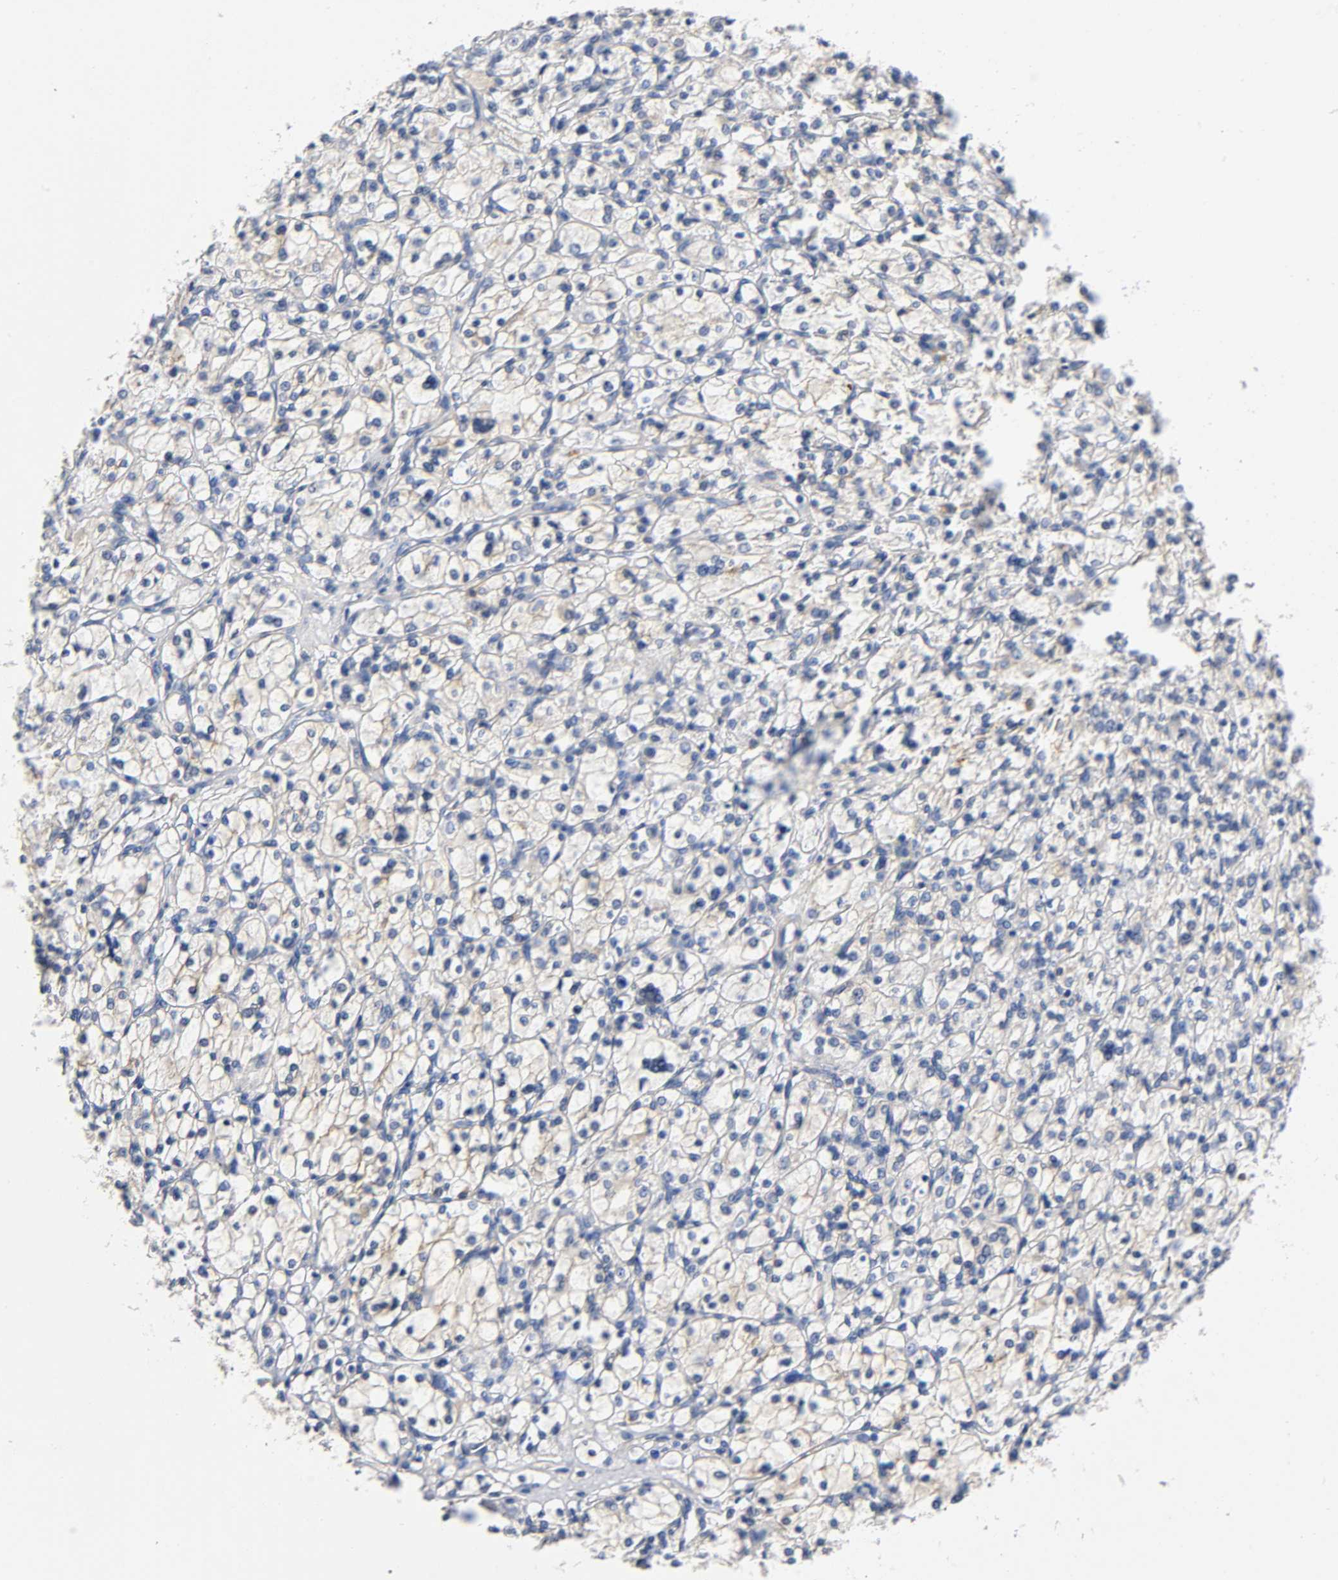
{"staining": {"intensity": "weak", "quantity": "<25%", "location": "cytoplasmic/membranous"}, "tissue": "renal cancer", "cell_type": "Tumor cells", "image_type": "cancer", "snomed": [{"axis": "morphology", "description": "Adenocarcinoma, NOS"}, {"axis": "topography", "description": "Kidney"}], "caption": "Tumor cells are negative for protein expression in human renal cancer (adenocarcinoma).", "gene": "TNC", "patient": {"sex": "female", "age": 83}}